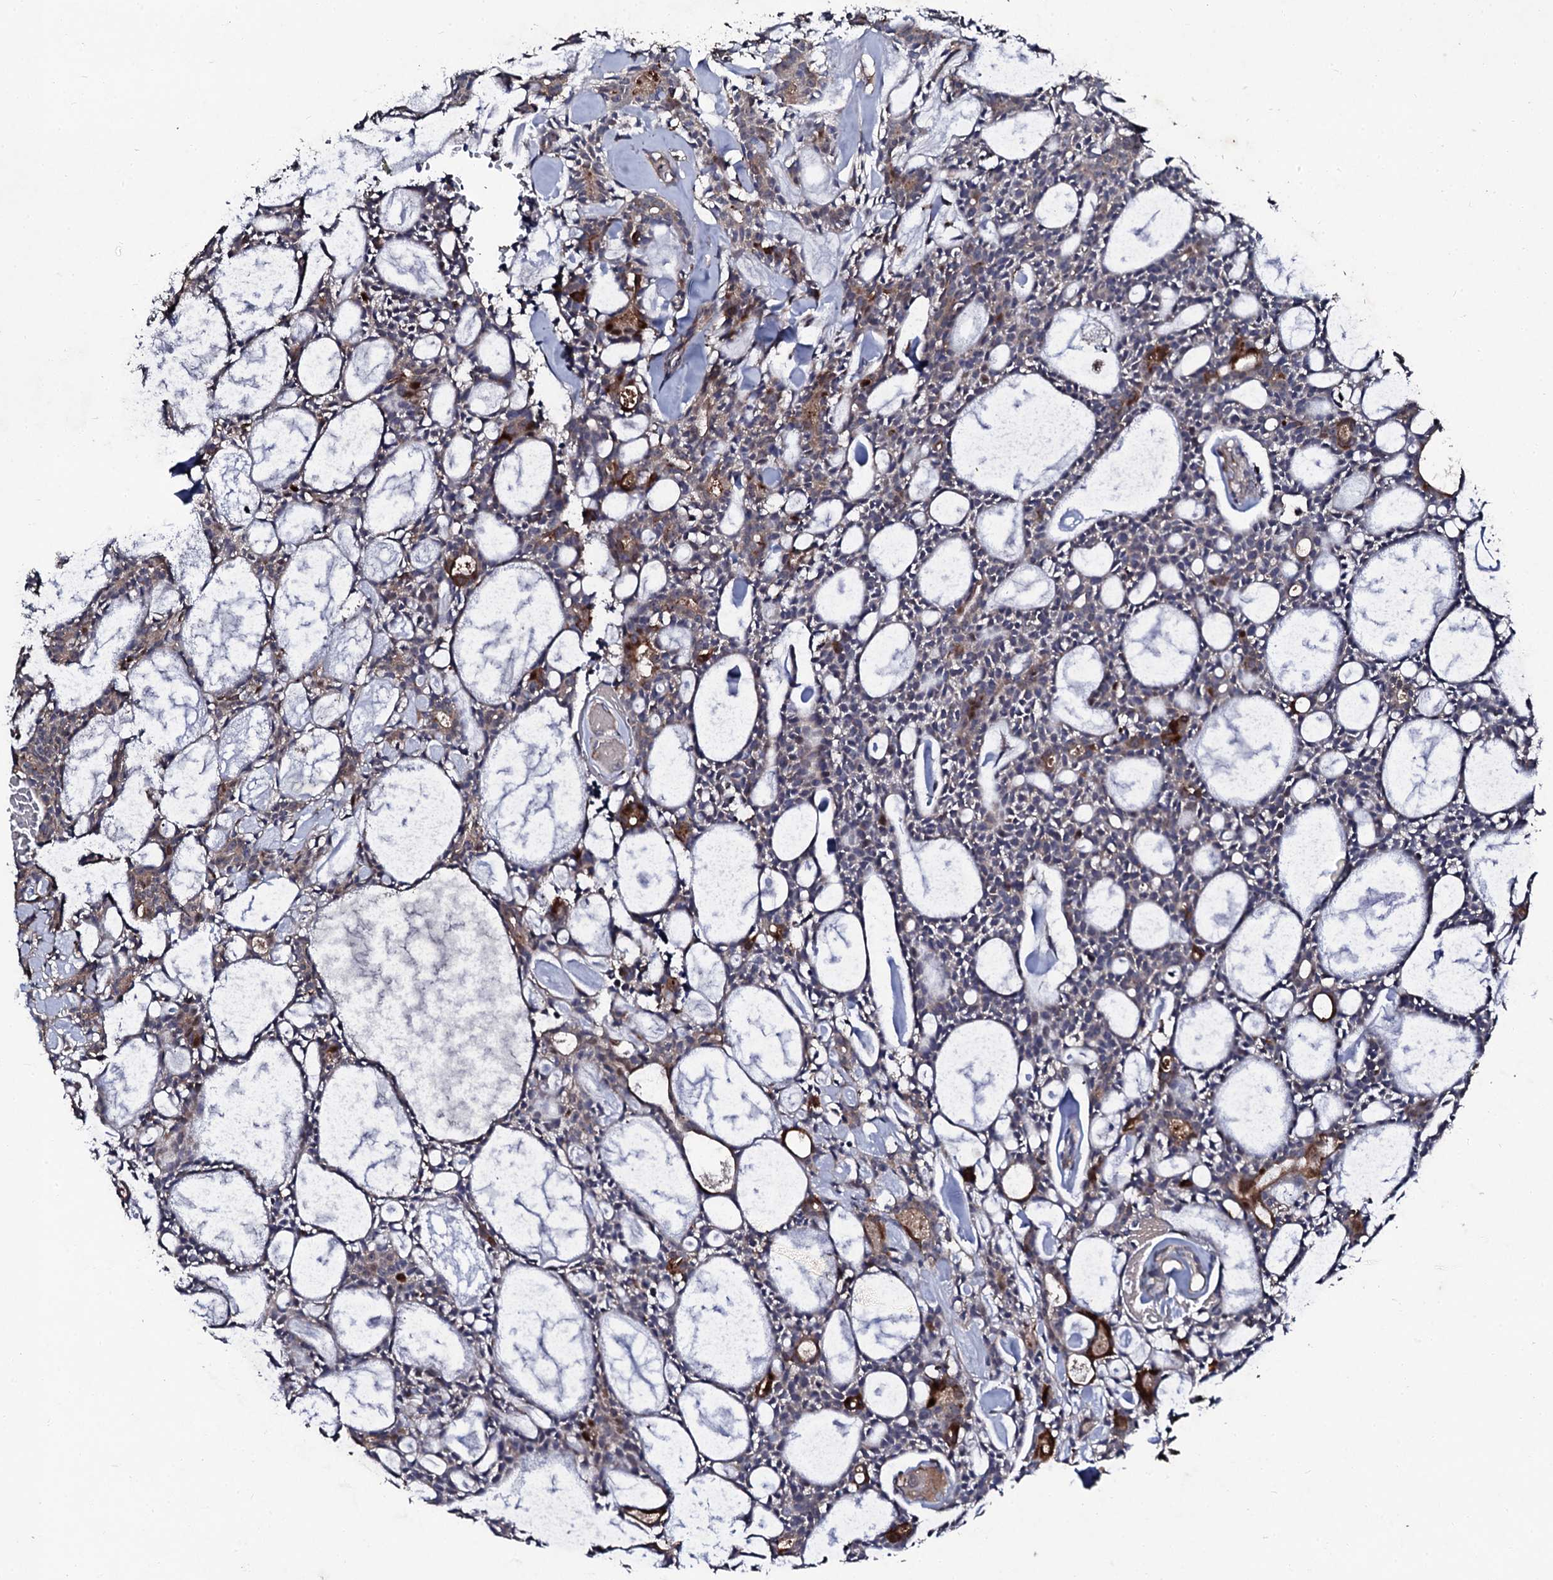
{"staining": {"intensity": "moderate", "quantity": "<25%", "location": "cytoplasmic/membranous"}, "tissue": "head and neck cancer", "cell_type": "Tumor cells", "image_type": "cancer", "snomed": [{"axis": "morphology", "description": "Adenocarcinoma, NOS"}, {"axis": "topography", "description": "Salivary gland"}, {"axis": "topography", "description": "Head-Neck"}], "caption": "Adenocarcinoma (head and neck) stained with a brown dye reveals moderate cytoplasmic/membranous positive staining in approximately <25% of tumor cells.", "gene": "LRRC28", "patient": {"sex": "male", "age": 55}}